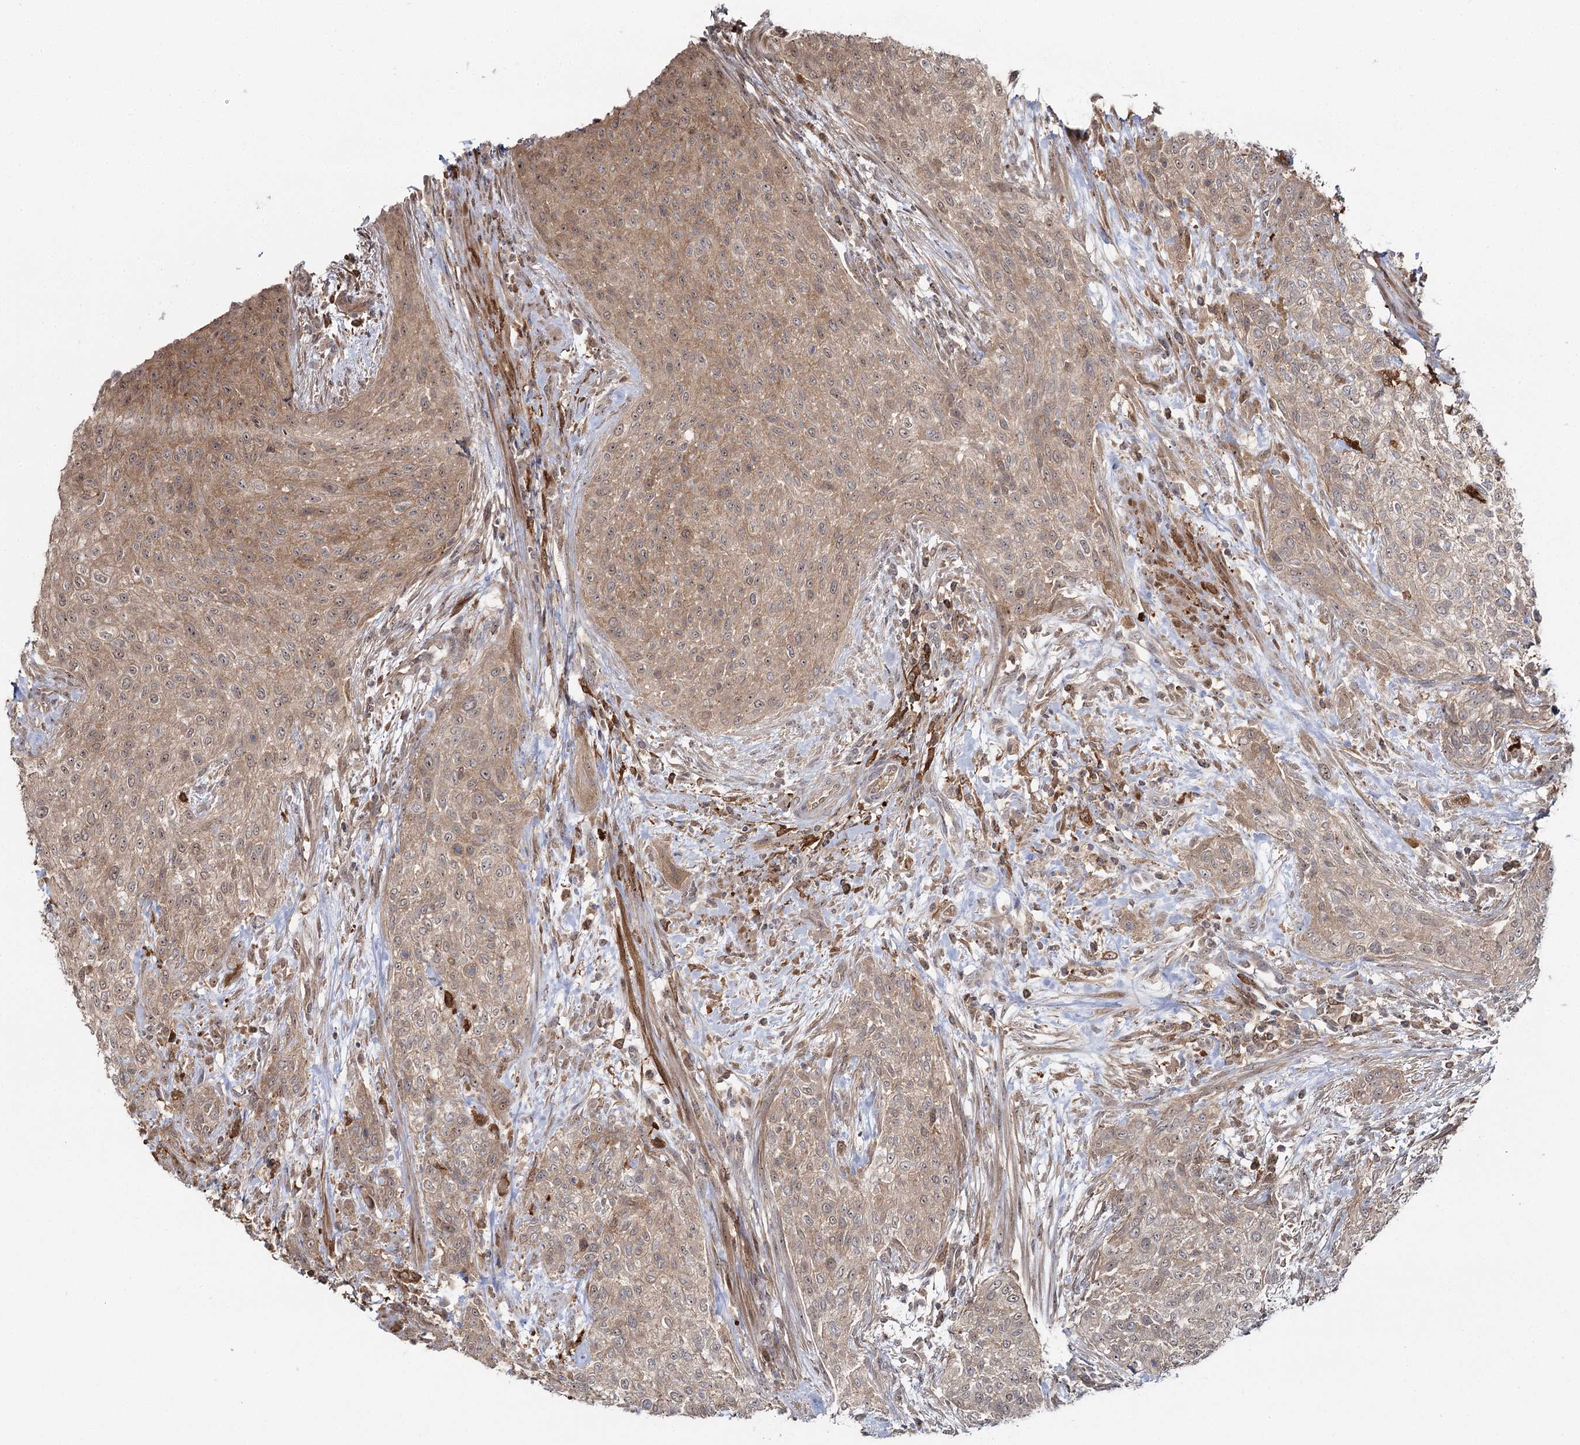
{"staining": {"intensity": "moderate", "quantity": ">75%", "location": "cytoplasmic/membranous"}, "tissue": "urothelial cancer", "cell_type": "Tumor cells", "image_type": "cancer", "snomed": [{"axis": "morphology", "description": "Normal tissue, NOS"}, {"axis": "morphology", "description": "Urothelial carcinoma, NOS"}, {"axis": "topography", "description": "Urinary bladder"}, {"axis": "topography", "description": "Peripheral nerve tissue"}], "caption": "Urothelial cancer stained with a brown dye demonstrates moderate cytoplasmic/membranous positive expression in approximately >75% of tumor cells.", "gene": "WDR44", "patient": {"sex": "male", "age": 35}}